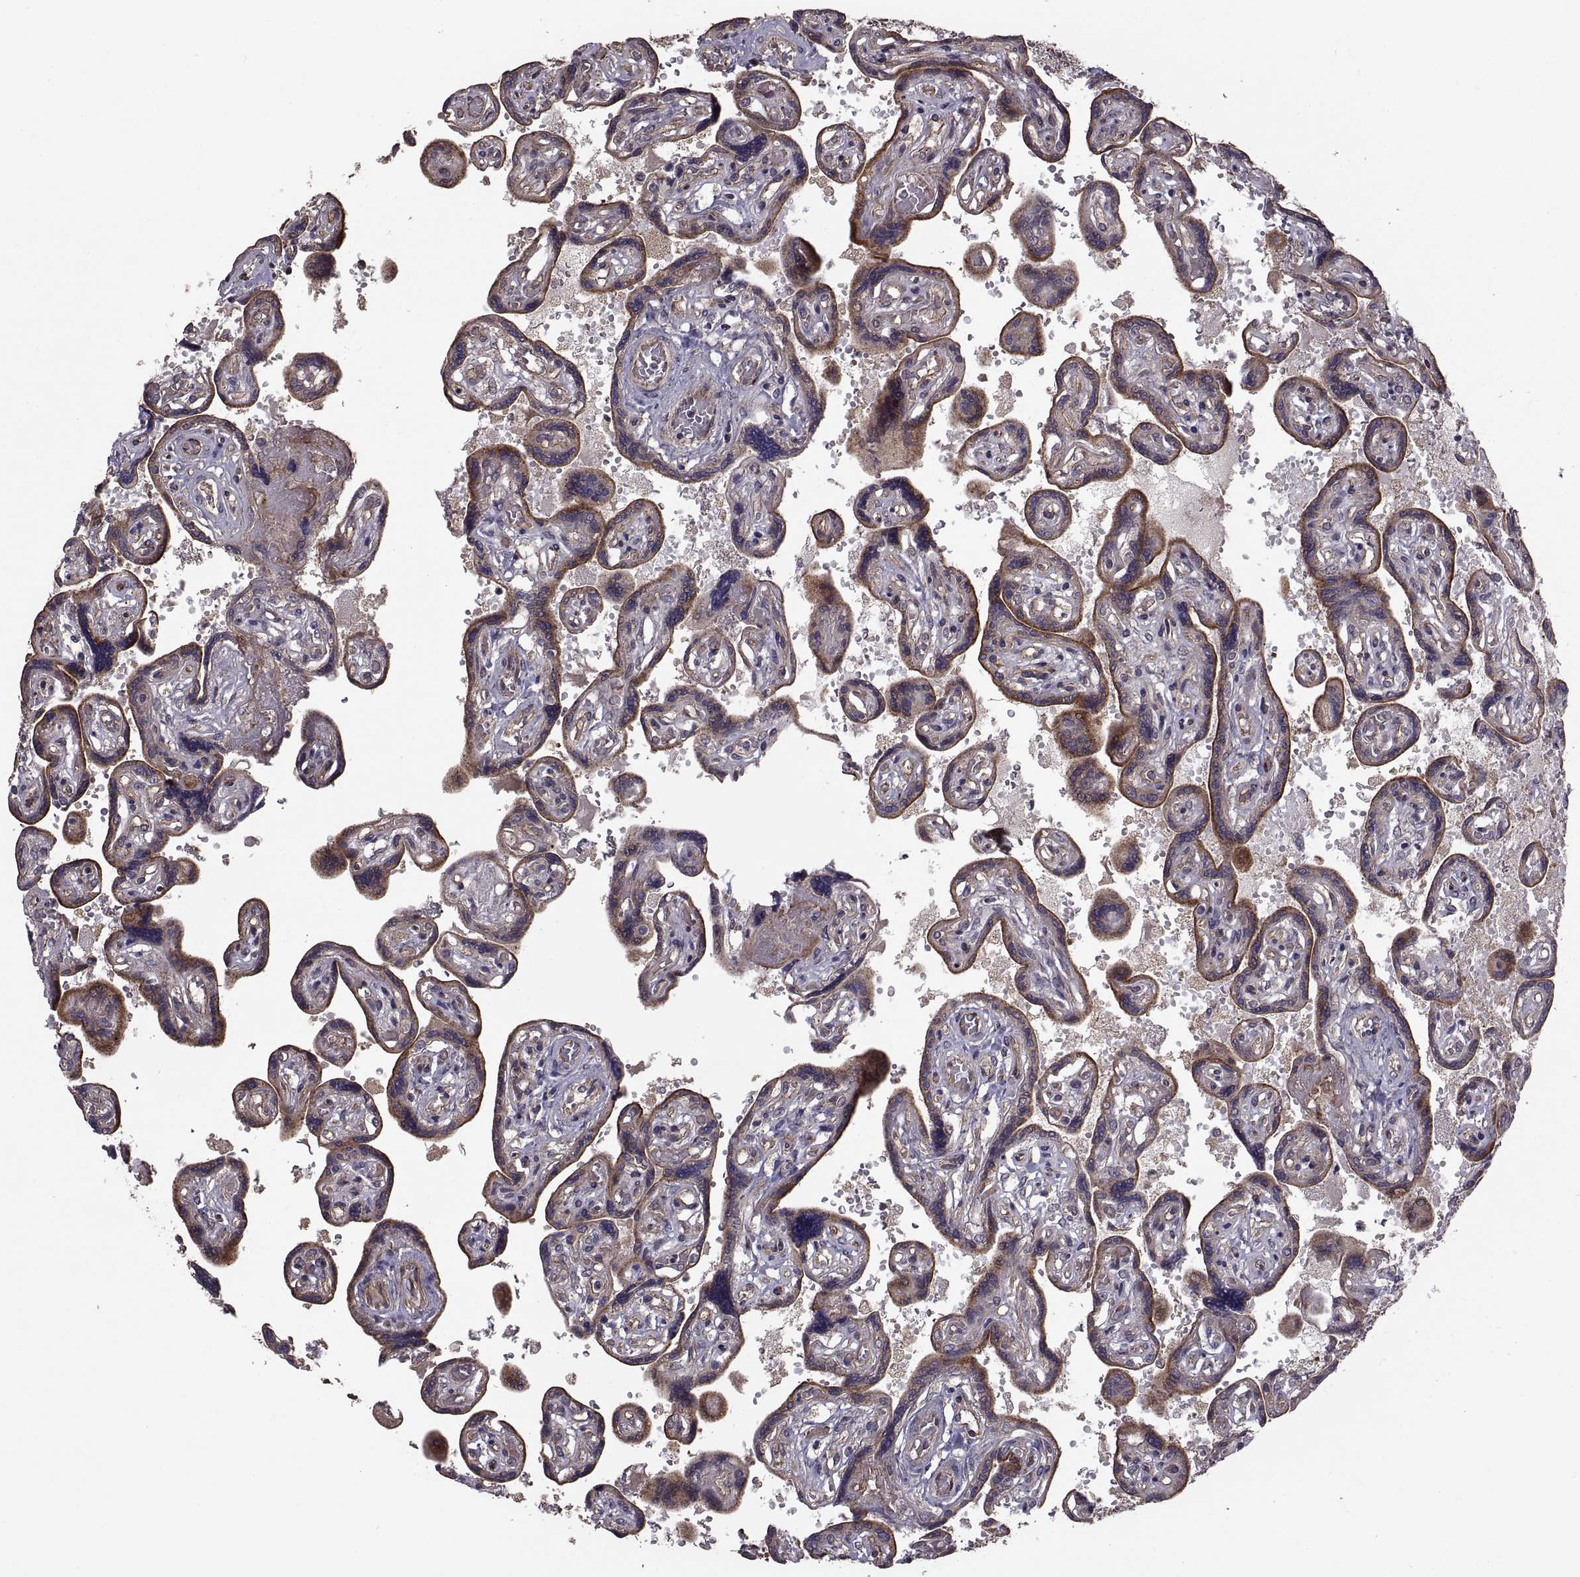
{"staining": {"intensity": "weak", "quantity": "<25%", "location": "cytoplasmic/membranous"}, "tissue": "placenta", "cell_type": "Decidual cells", "image_type": "normal", "snomed": [{"axis": "morphology", "description": "Normal tissue, NOS"}, {"axis": "topography", "description": "Placenta"}], "caption": "Immunohistochemical staining of unremarkable placenta demonstrates no significant staining in decidual cells.", "gene": "PMM2", "patient": {"sex": "female", "age": 32}}